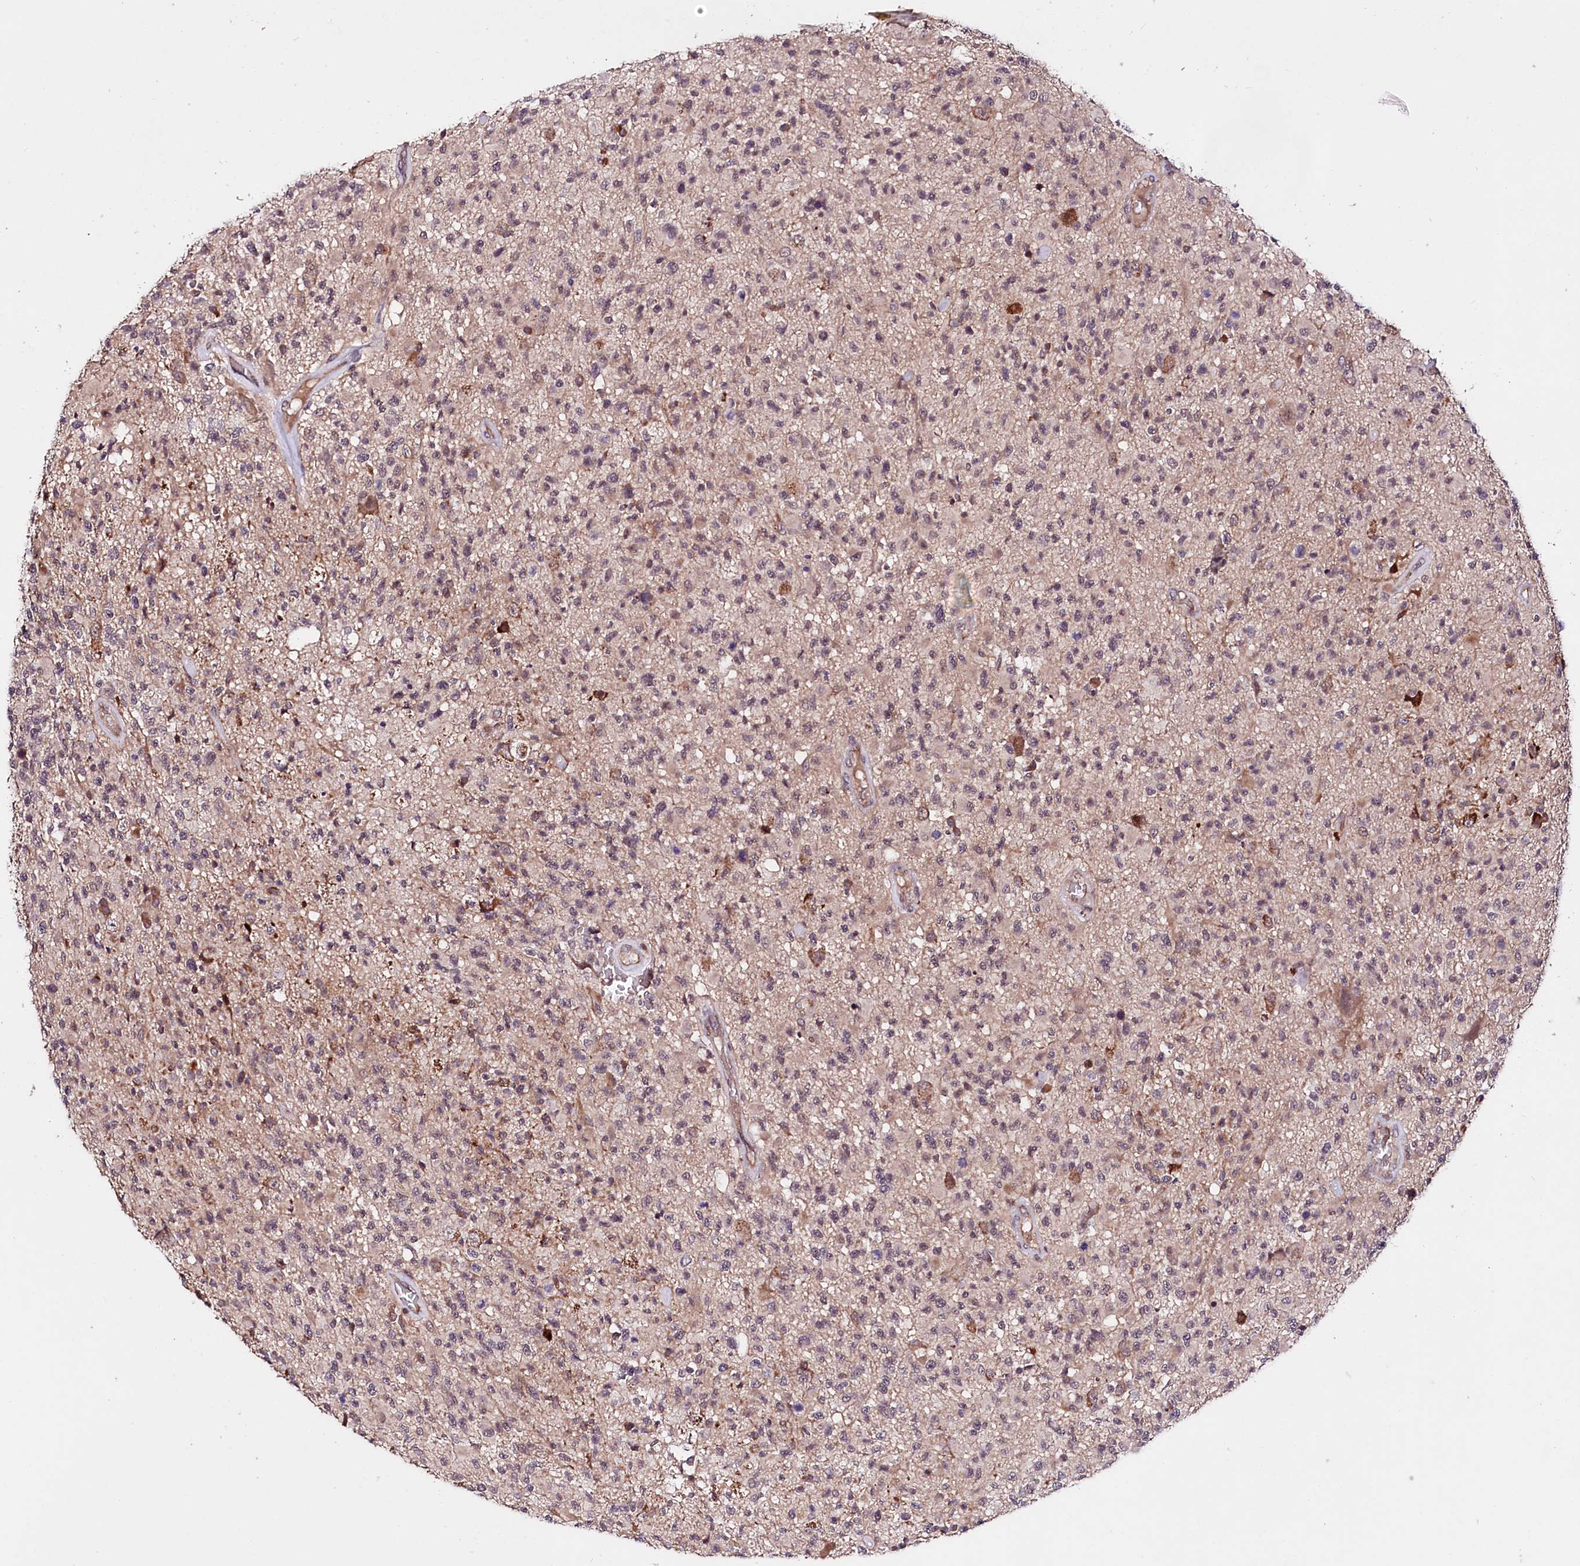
{"staining": {"intensity": "moderate", "quantity": "<25%", "location": "cytoplasmic/membranous"}, "tissue": "glioma", "cell_type": "Tumor cells", "image_type": "cancer", "snomed": [{"axis": "morphology", "description": "Glioma, malignant, High grade"}, {"axis": "morphology", "description": "Glioblastoma, NOS"}, {"axis": "topography", "description": "Brain"}], "caption": "Human glioma stained with a protein marker displays moderate staining in tumor cells.", "gene": "TAFAZZIN", "patient": {"sex": "male", "age": 60}}